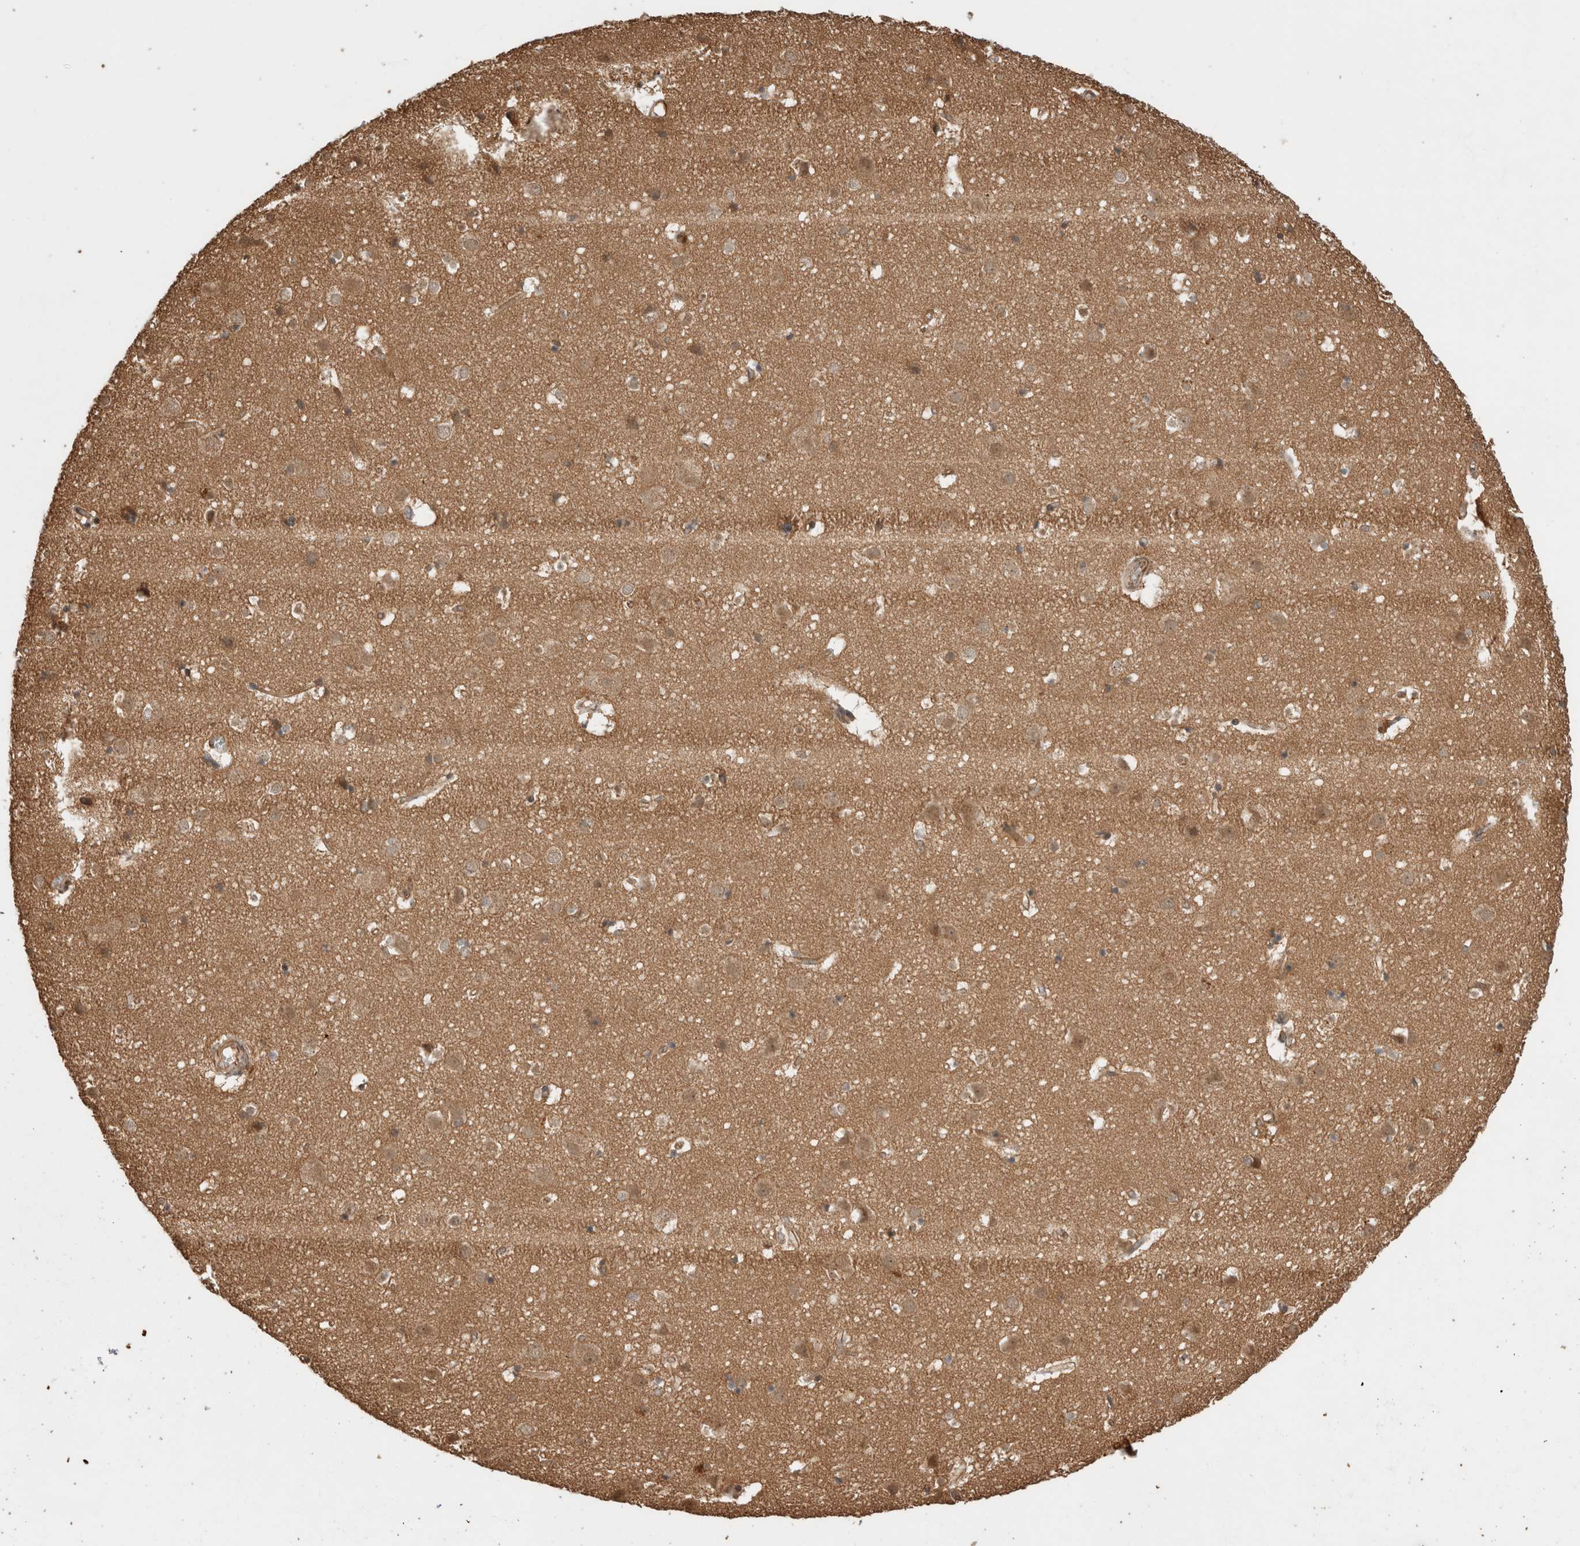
{"staining": {"intensity": "moderate", "quantity": ">75%", "location": "cytoplasmic/membranous"}, "tissue": "cerebral cortex", "cell_type": "Endothelial cells", "image_type": "normal", "snomed": [{"axis": "morphology", "description": "Normal tissue, NOS"}, {"axis": "topography", "description": "Cerebral cortex"}], "caption": "Protein expression analysis of unremarkable cerebral cortex shows moderate cytoplasmic/membranous positivity in about >75% of endothelial cells. Nuclei are stained in blue.", "gene": "OTUD6B", "patient": {"sex": "male", "age": 54}}